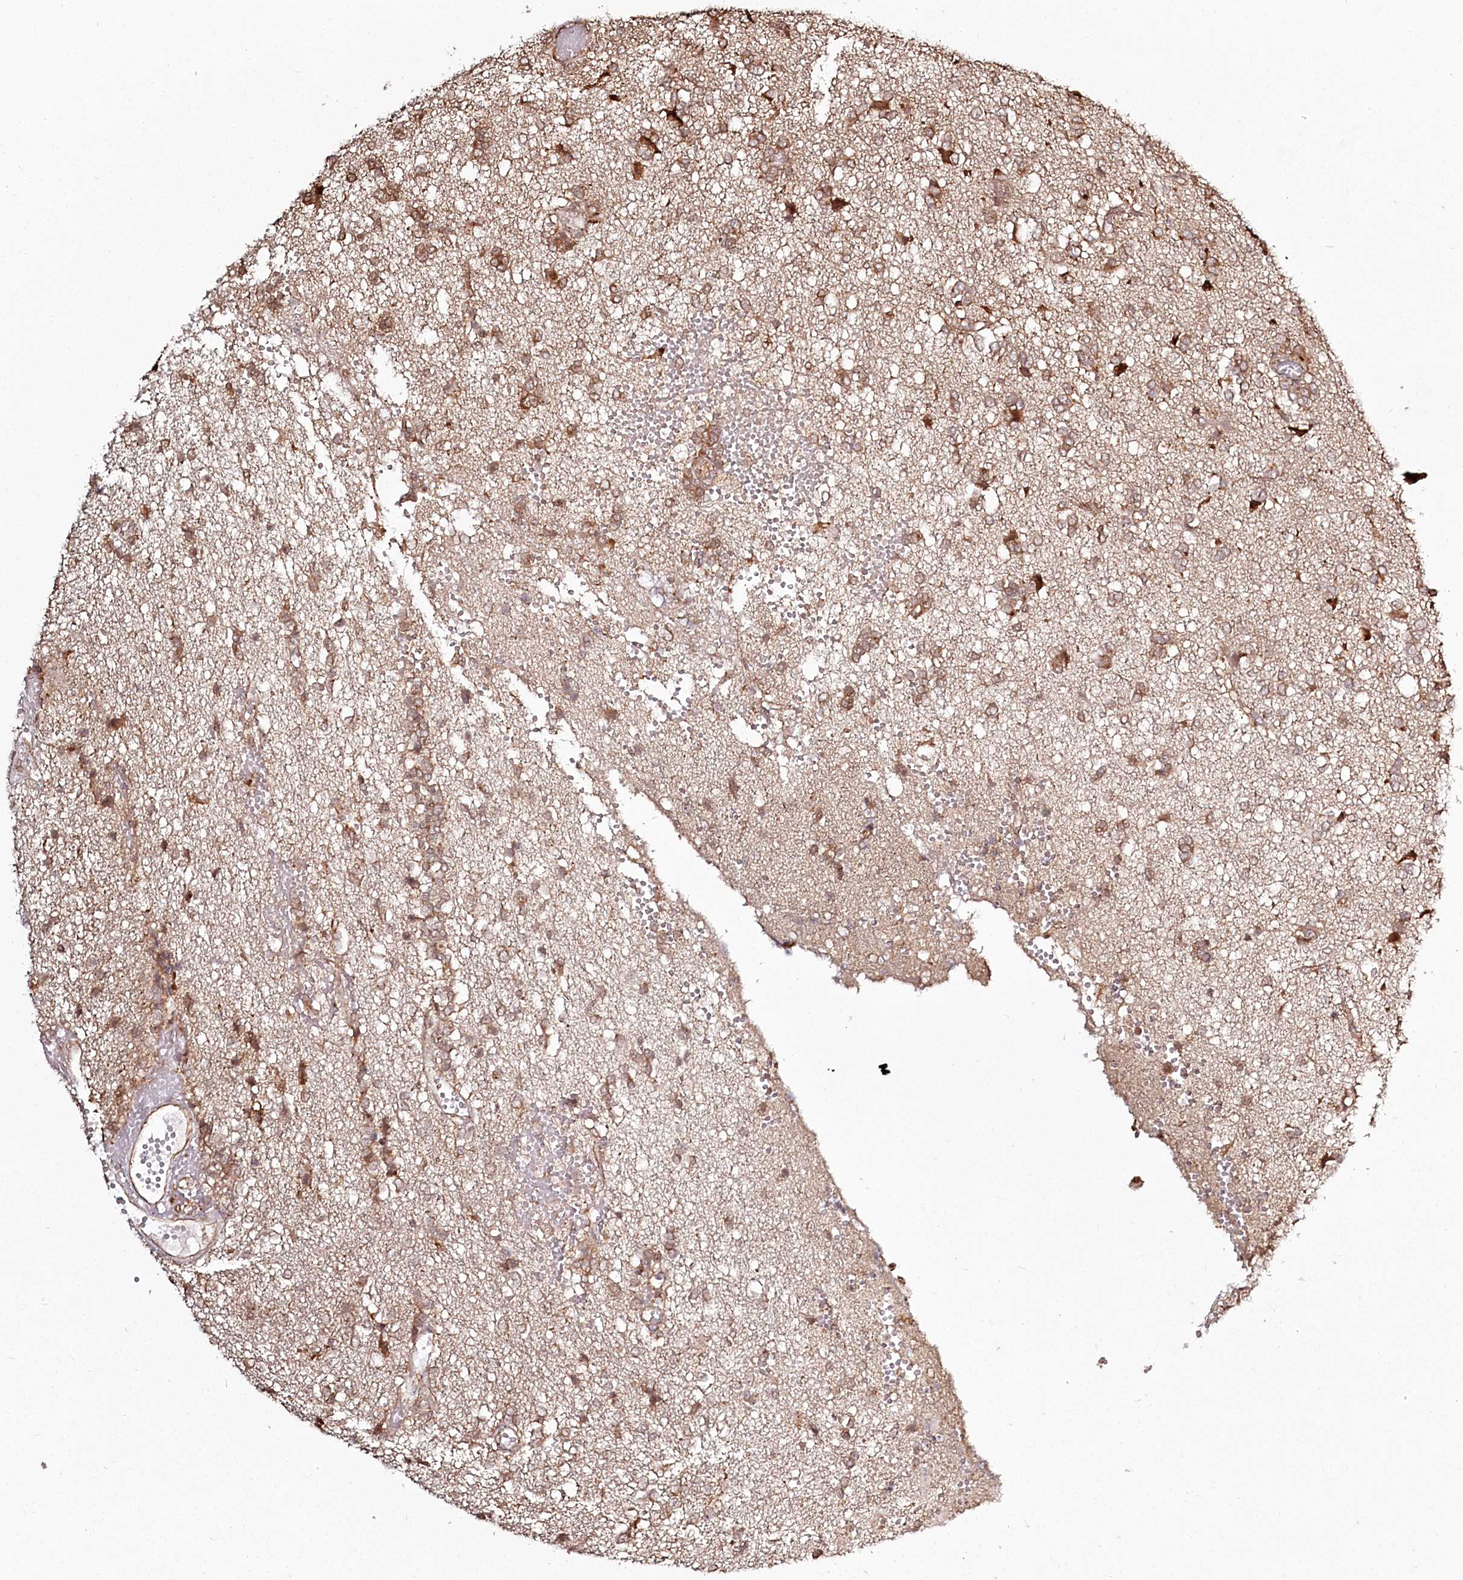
{"staining": {"intensity": "moderate", "quantity": "25%-75%", "location": "cytoplasmic/membranous"}, "tissue": "glioma", "cell_type": "Tumor cells", "image_type": "cancer", "snomed": [{"axis": "morphology", "description": "Glioma, malignant, High grade"}, {"axis": "topography", "description": "Brain"}], "caption": "Glioma tissue demonstrates moderate cytoplasmic/membranous staining in approximately 25%-75% of tumor cells", "gene": "FAM13A", "patient": {"sex": "female", "age": 59}}